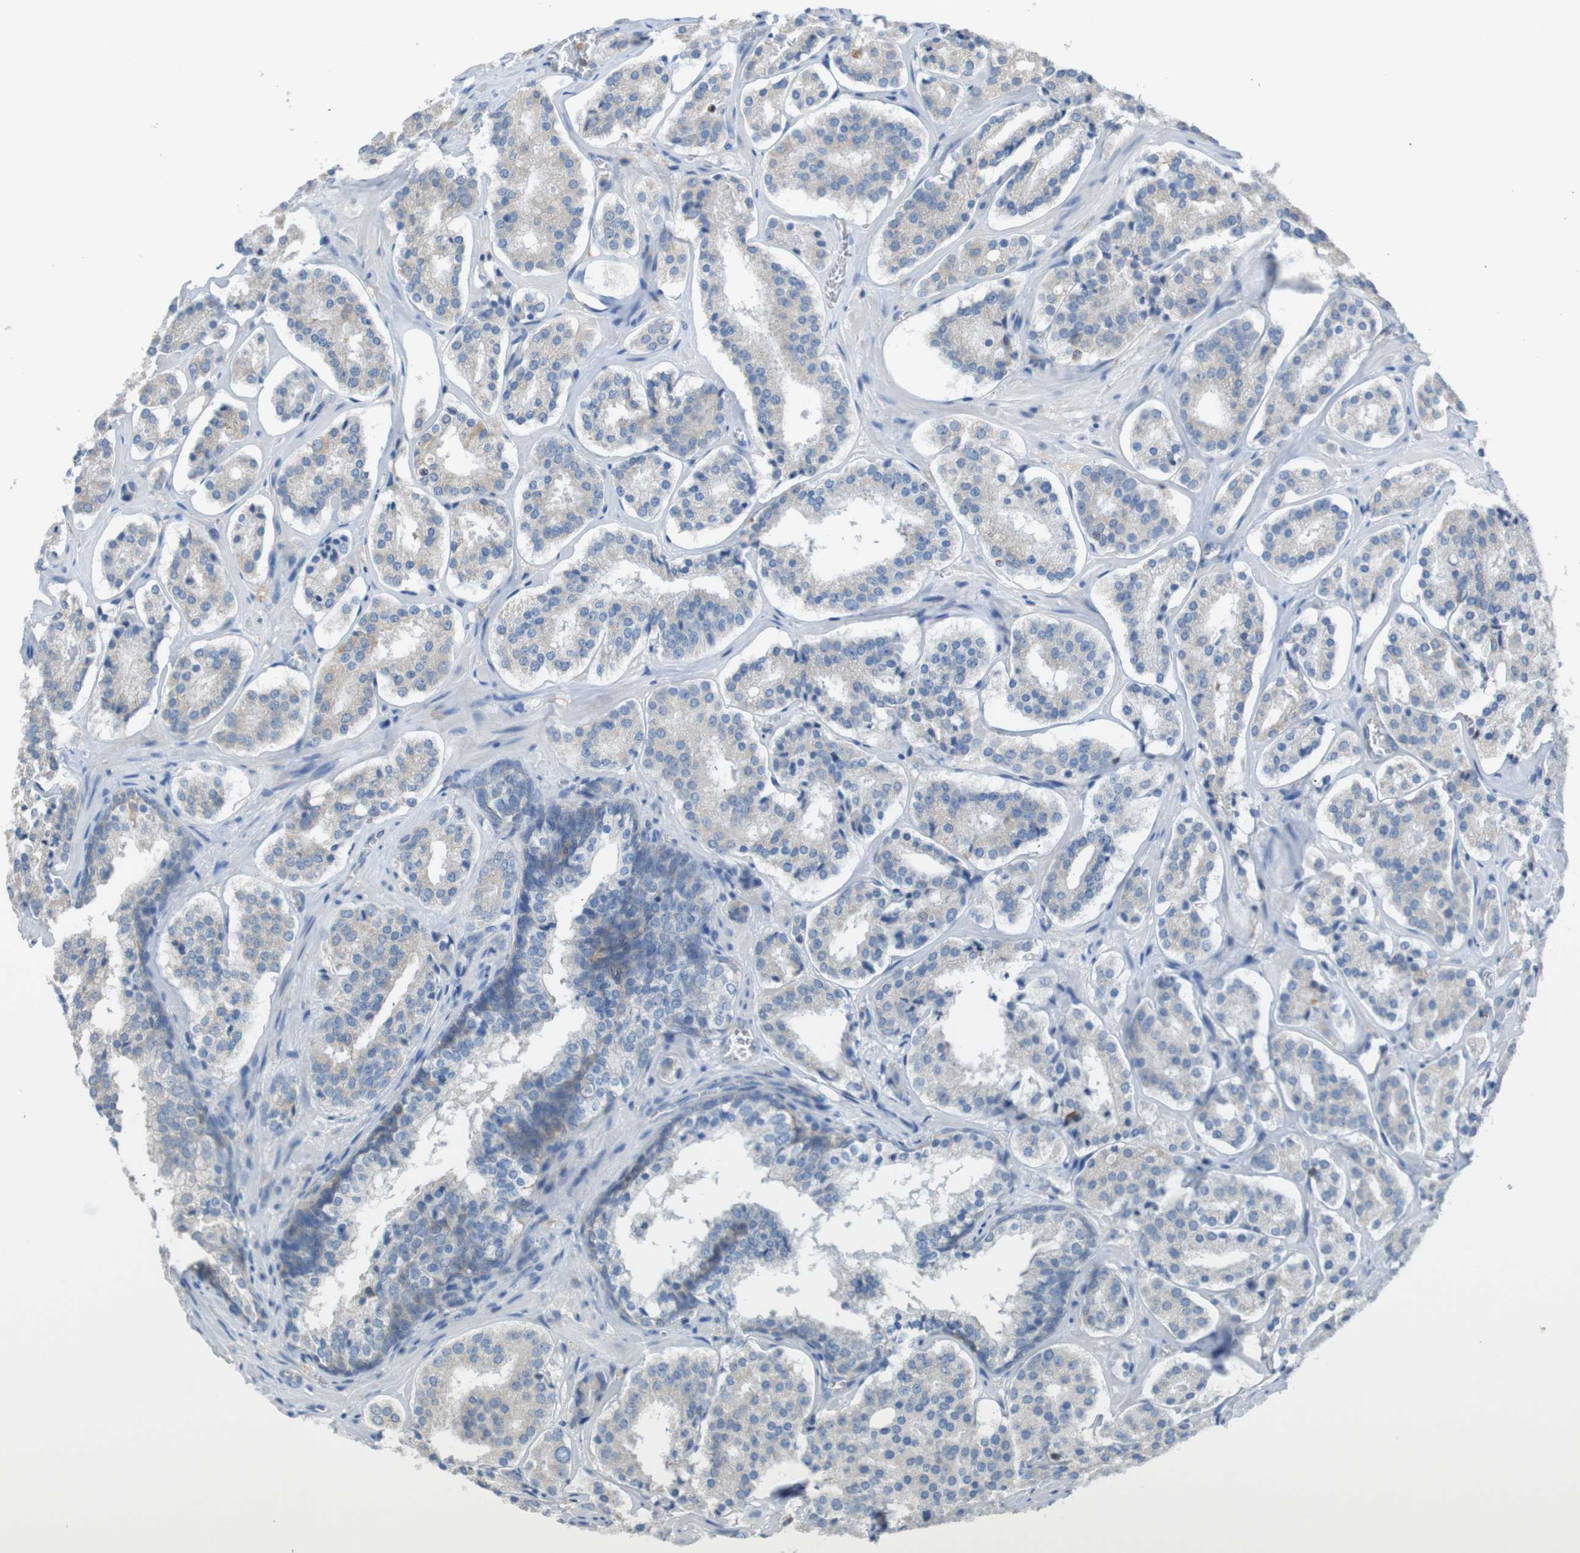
{"staining": {"intensity": "moderate", "quantity": "<25%", "location": "cytoplasmic/membranous"}, "tissue": "prostate cancer", "cell_type": "Tumor cells", "image_type": "cancer", "snomed": [{"axis": "morphology", "description": "Adenocarcinoma, High grade"}, {"axis": "topography", "description": "Prostate"}], "caption": "An image of human prostate adenocarcinoma (high-grade) stained for a protein displays moderate cytoplasmic/membranous brown staining in tumor cells. (brown staining indicates protein expression, while blue staining denotes nuclei).", "gene": "MINAR1", "patient": {"sex": "male", "age": 60}}